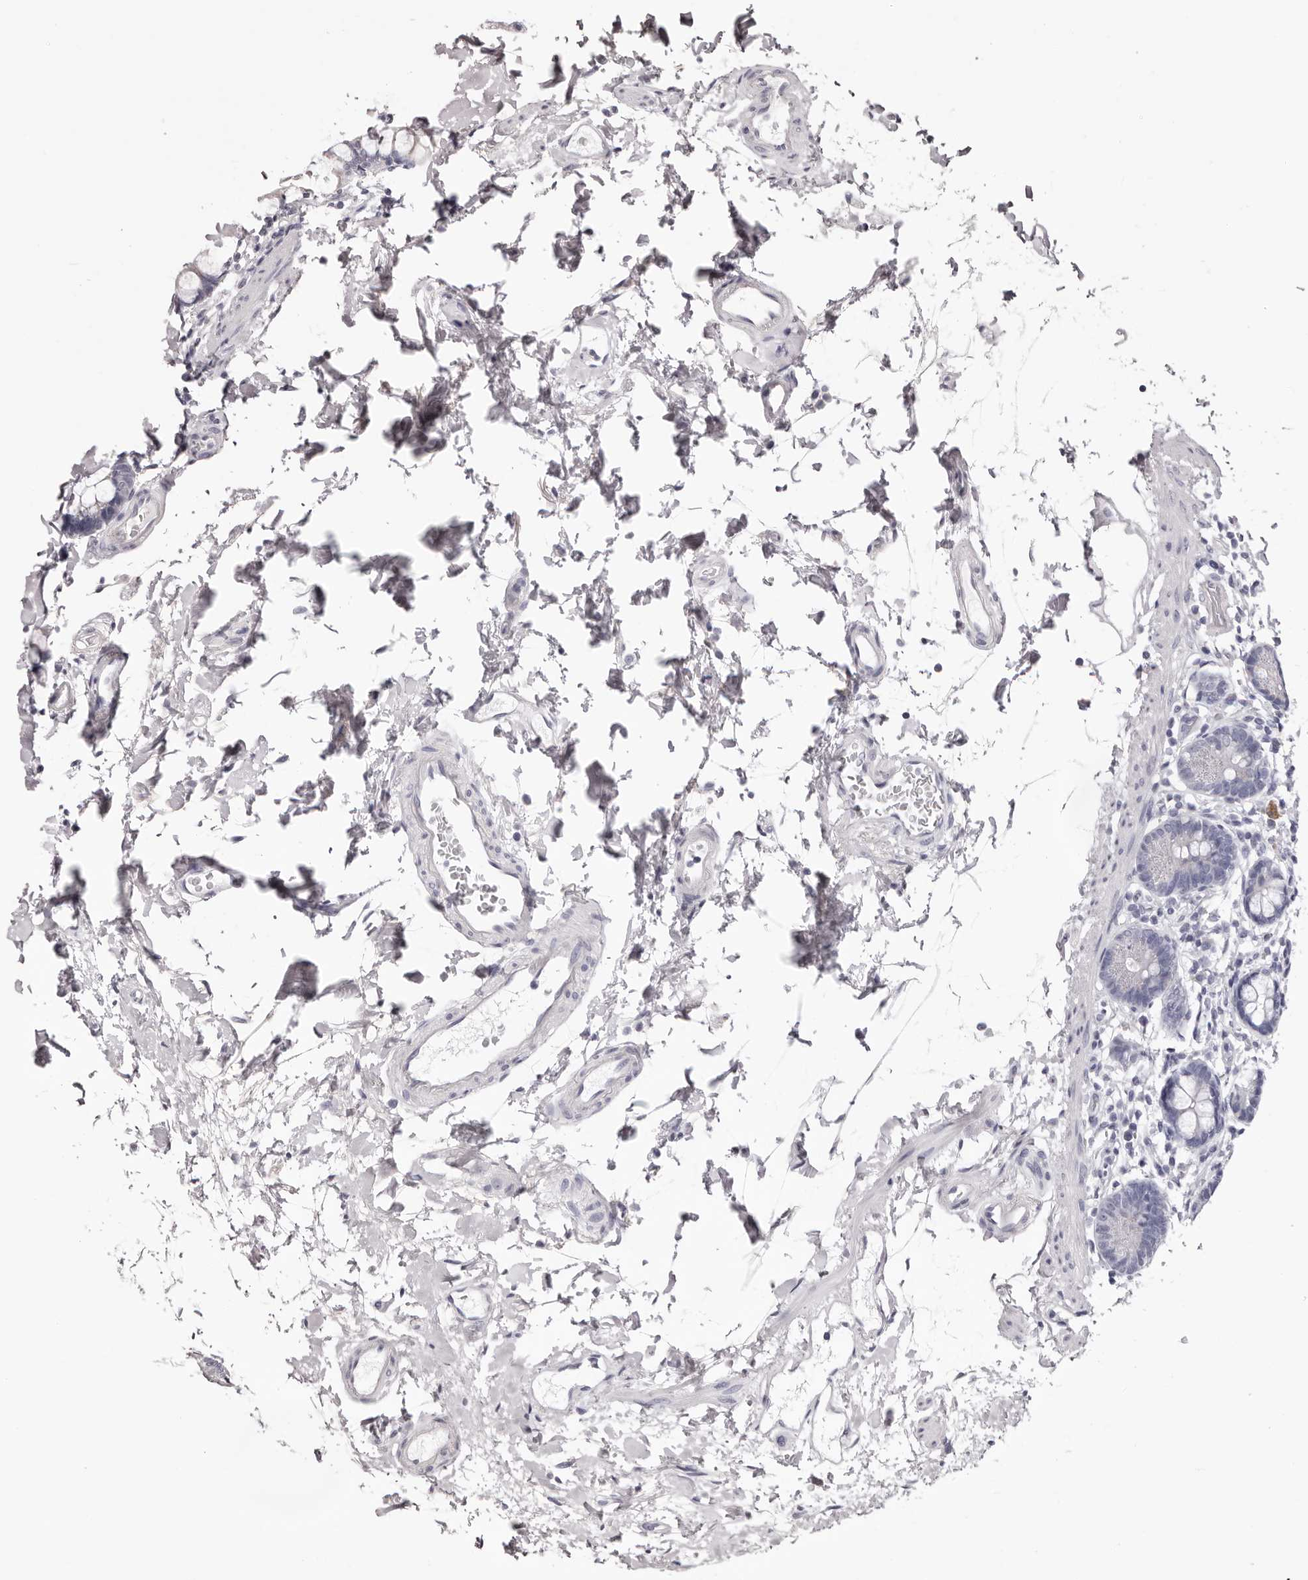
{"staining": {"intensity": "negative", "quantity": "none", "location": "none"}, "tissue": "small intestine", "cell_type": "Glandular cells", "image_type": "normal", "snomed": [{"axis": "morphology", "description": "Normal tissue, NOS"}, {"axis": "topography", "description": "Small intestine"}], "caption": "IHC histopathology image of unremarkable human small intestine stained for a protein (brown), which demonstrates no staining in glandular cells.", "gene": "PEG10", "patient": {"sex": "female", "age": 84}}